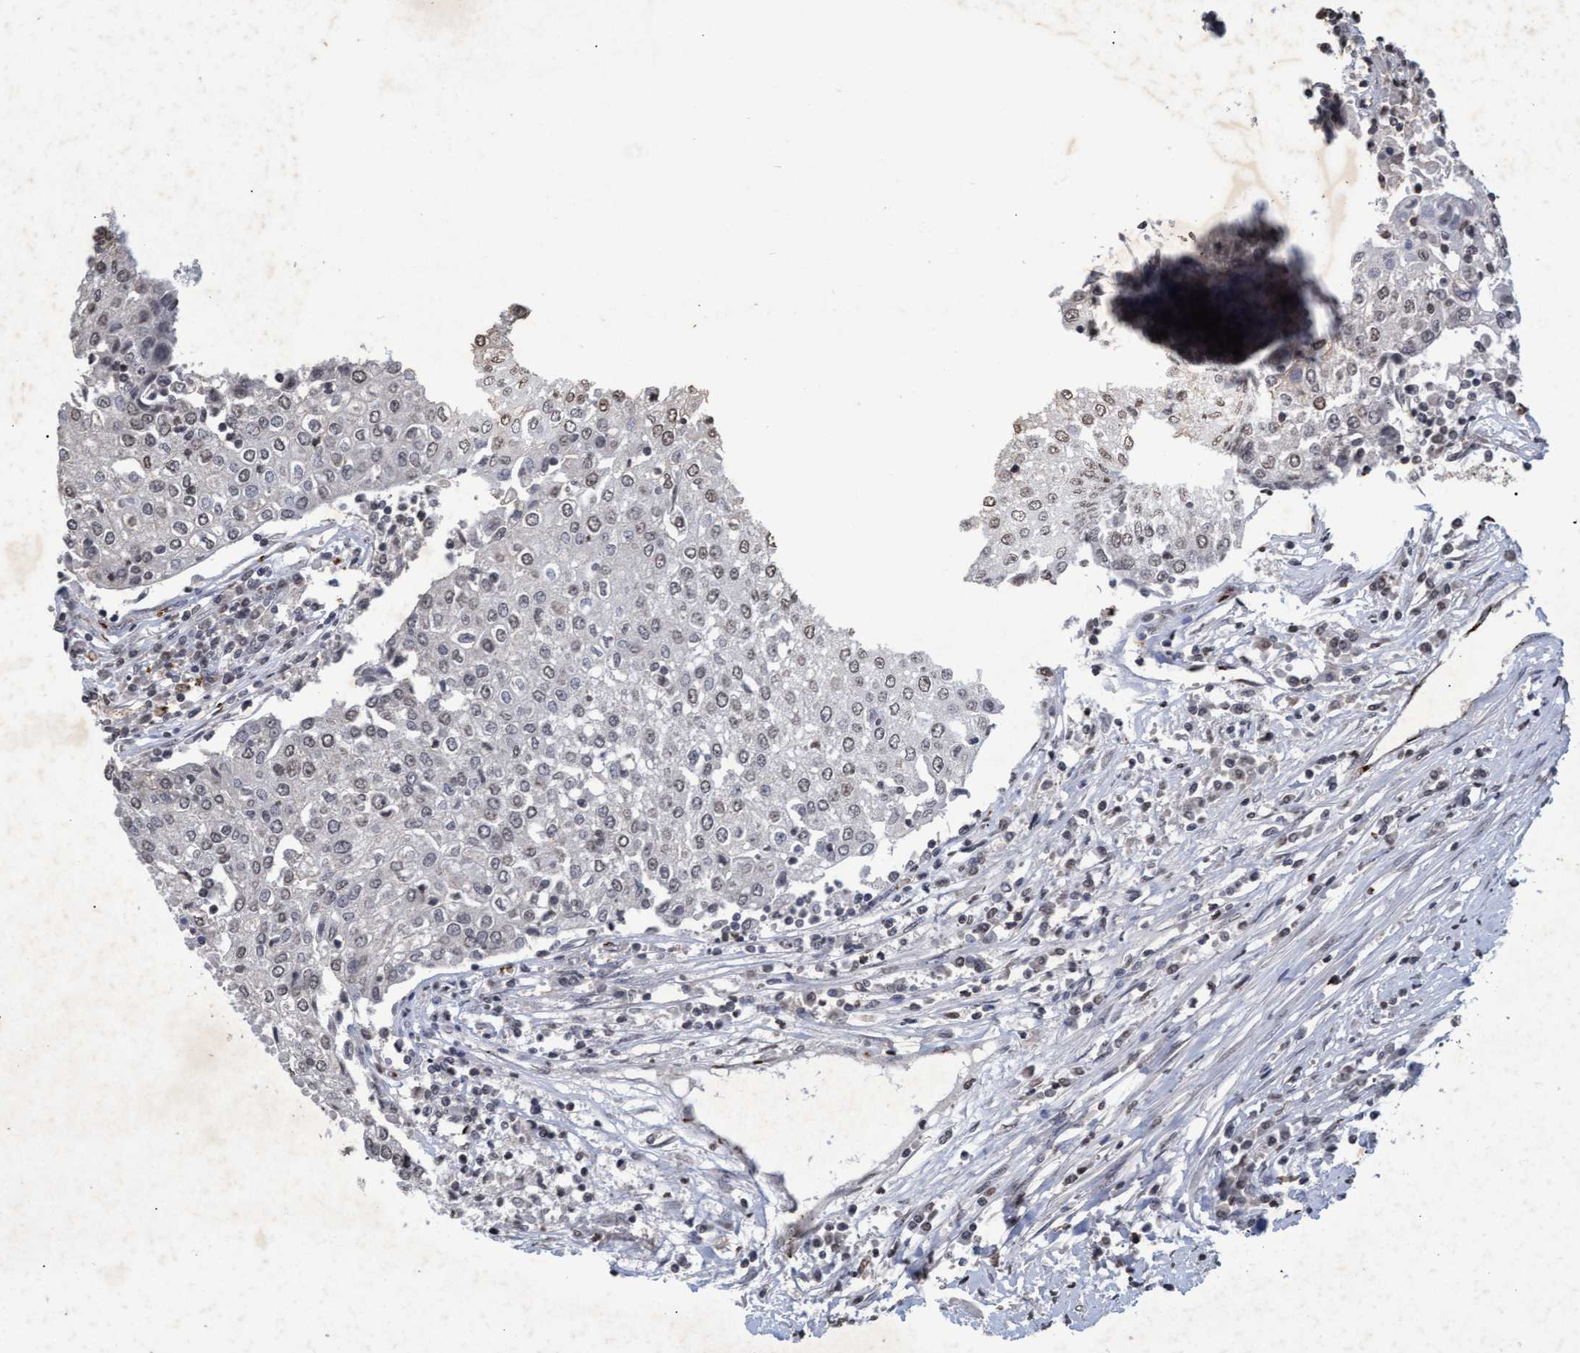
{"staining": {"intensity": "weak", "quantity": "<25%", "location": "nuclear"}, "tissue": "urothelial cancer", "cell_type": "Tumor cells", "image_type": "cancer", "snomed": [{"axis": "morphology", "description": "Urothelial carcinoma, High grade"}, {"axis": "topography", "description": "Urinary bladder"}], "caption": "Tumor cells show no significant protein expression in urothelial carcinoma (high-grade).", "gene": "GALC", "patient": {"sex": "female", "age": 85}}